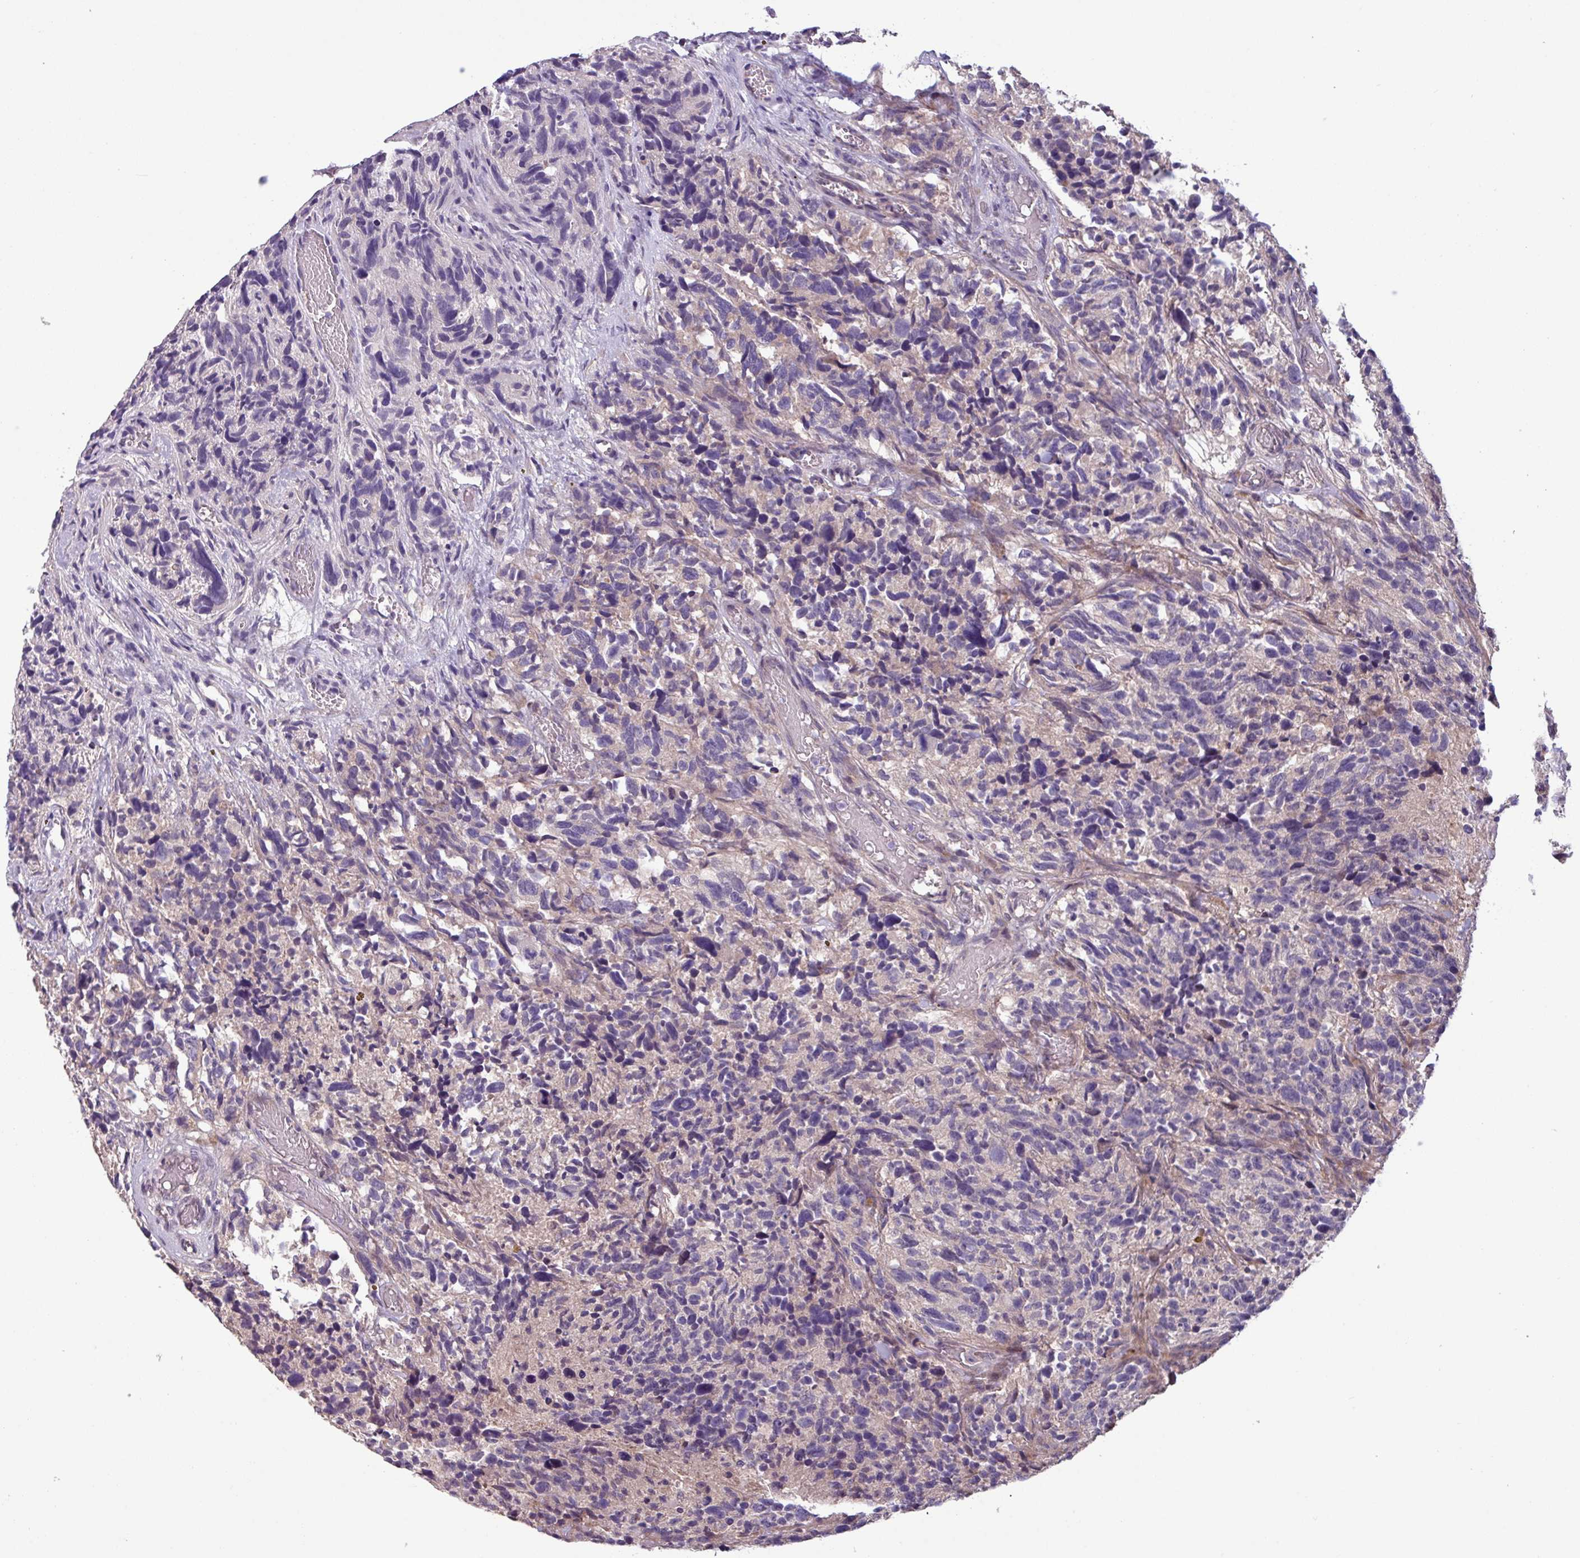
{"staining": {"intensity": "negative", "quantity": "none", "location": "none"}, "tissue": "glioma", "cell_type": "Tumor cells", "image_type": "cancer", "snomed": [{"axis": "morphology", "description": "Glioma, malignant, High grade"}, {"axis": "topography", "description": "Brain"}], "caption": "Protein analysis of malignant glioma (high-grade) demonstrates no significant expression in tumor cells.", "gene": "C20orf27", "patient": {"sex": "male", "age": 69}}